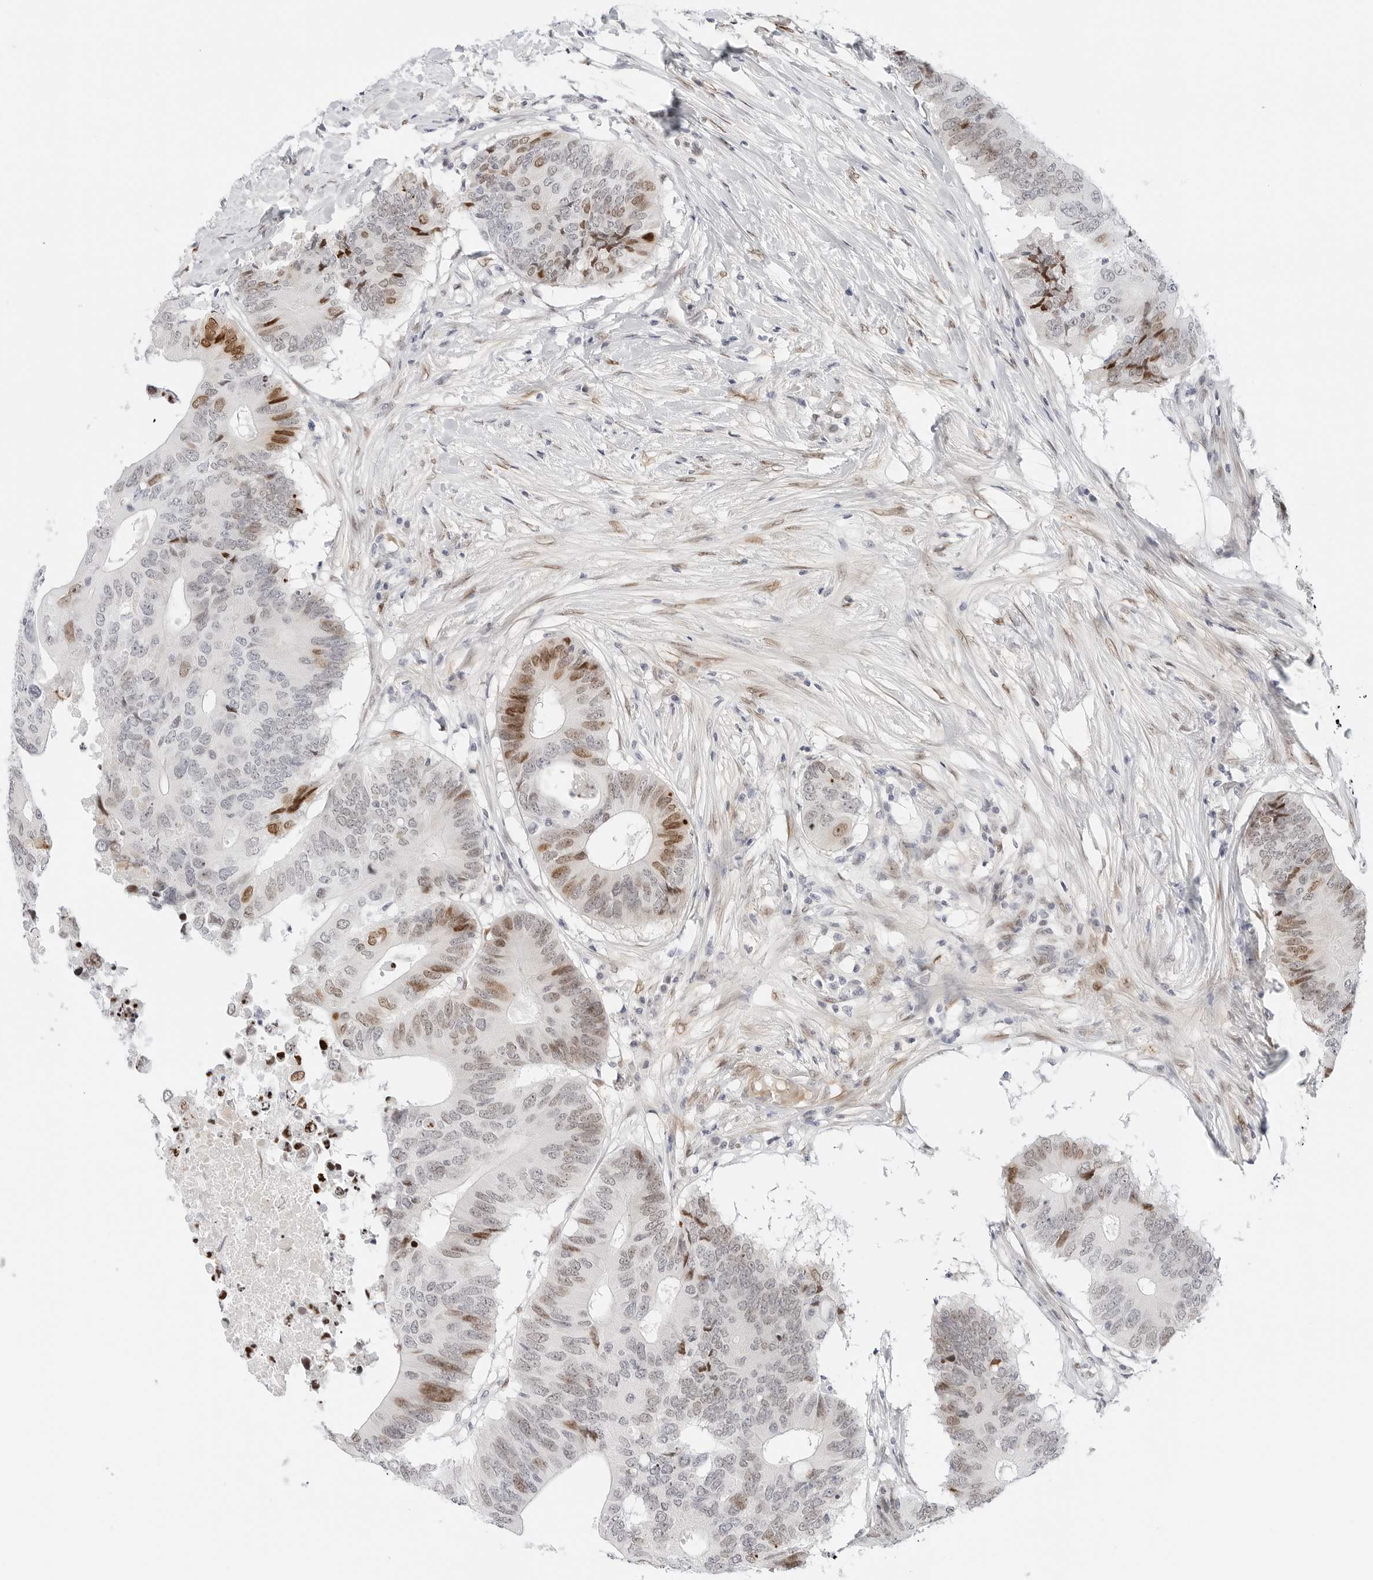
{"staining": {"intensity": "moderate", "quantity": "<25%", "location": "nuclear"}, "tissue": "colorectal cancer", "cell_type": "Tumor cells", "image_type": "cancer", "snomed": [{"axis": "morphology", "description": "Adenocarcinoma, NOS"}, {"axis": "topography", "description": "Colon"}], "caption": "Immunohistochemical staining of human colorectal cancer demonstrates moderate nuclear protein staining in approximately <25% of tumor cells.", "gene": "SPIDR", "patient": {"sex": "male", "age": 71}}